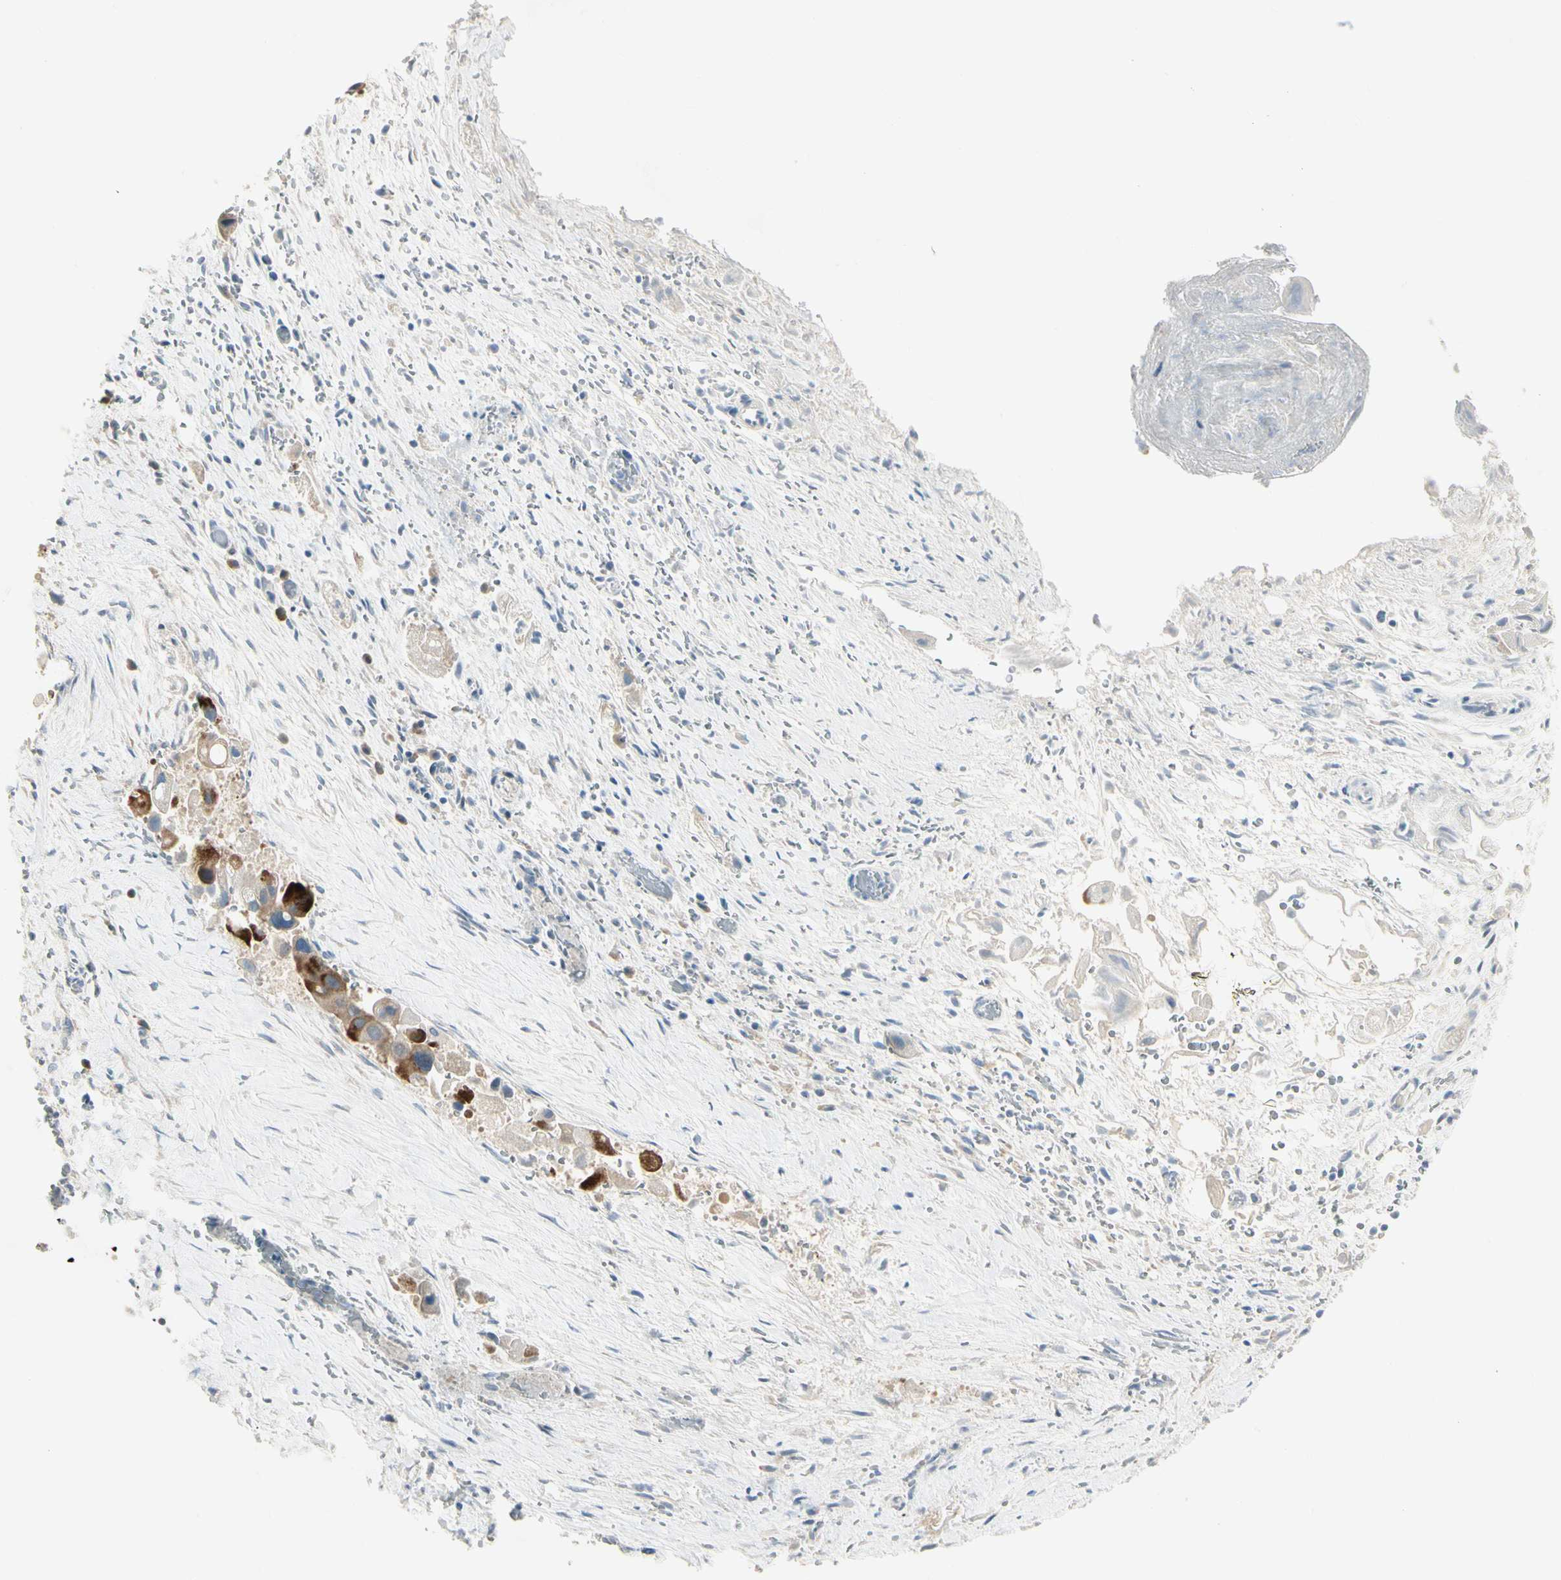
{"staining": {"intensity": "strong", "quantity": "25%-75%", "location": "cytoplasmic/membranous"}, "tissue": "liver cancer", "cell_type": "Tumor cells", "image_type": "cancer", "snomed": [{"axis": "morphology", "description": "Normal tissue, NOS"}, {"axis": "morphology", "description": "Cholangiocarcinoma"}, {"axis": "topography", "description": "Liver"}, {"axis": "topography", "description": "Peripheral nerve tissue"}], "caption": "Brown immunohistochemical staining in human liver cancer (cholangiocarcinoma) reveals strong cytoplasmic/membranous staining in about 25%-75% of tumor cells.", "gene": "SPINK4", "patient": {"sex": "male", "age": 50}}